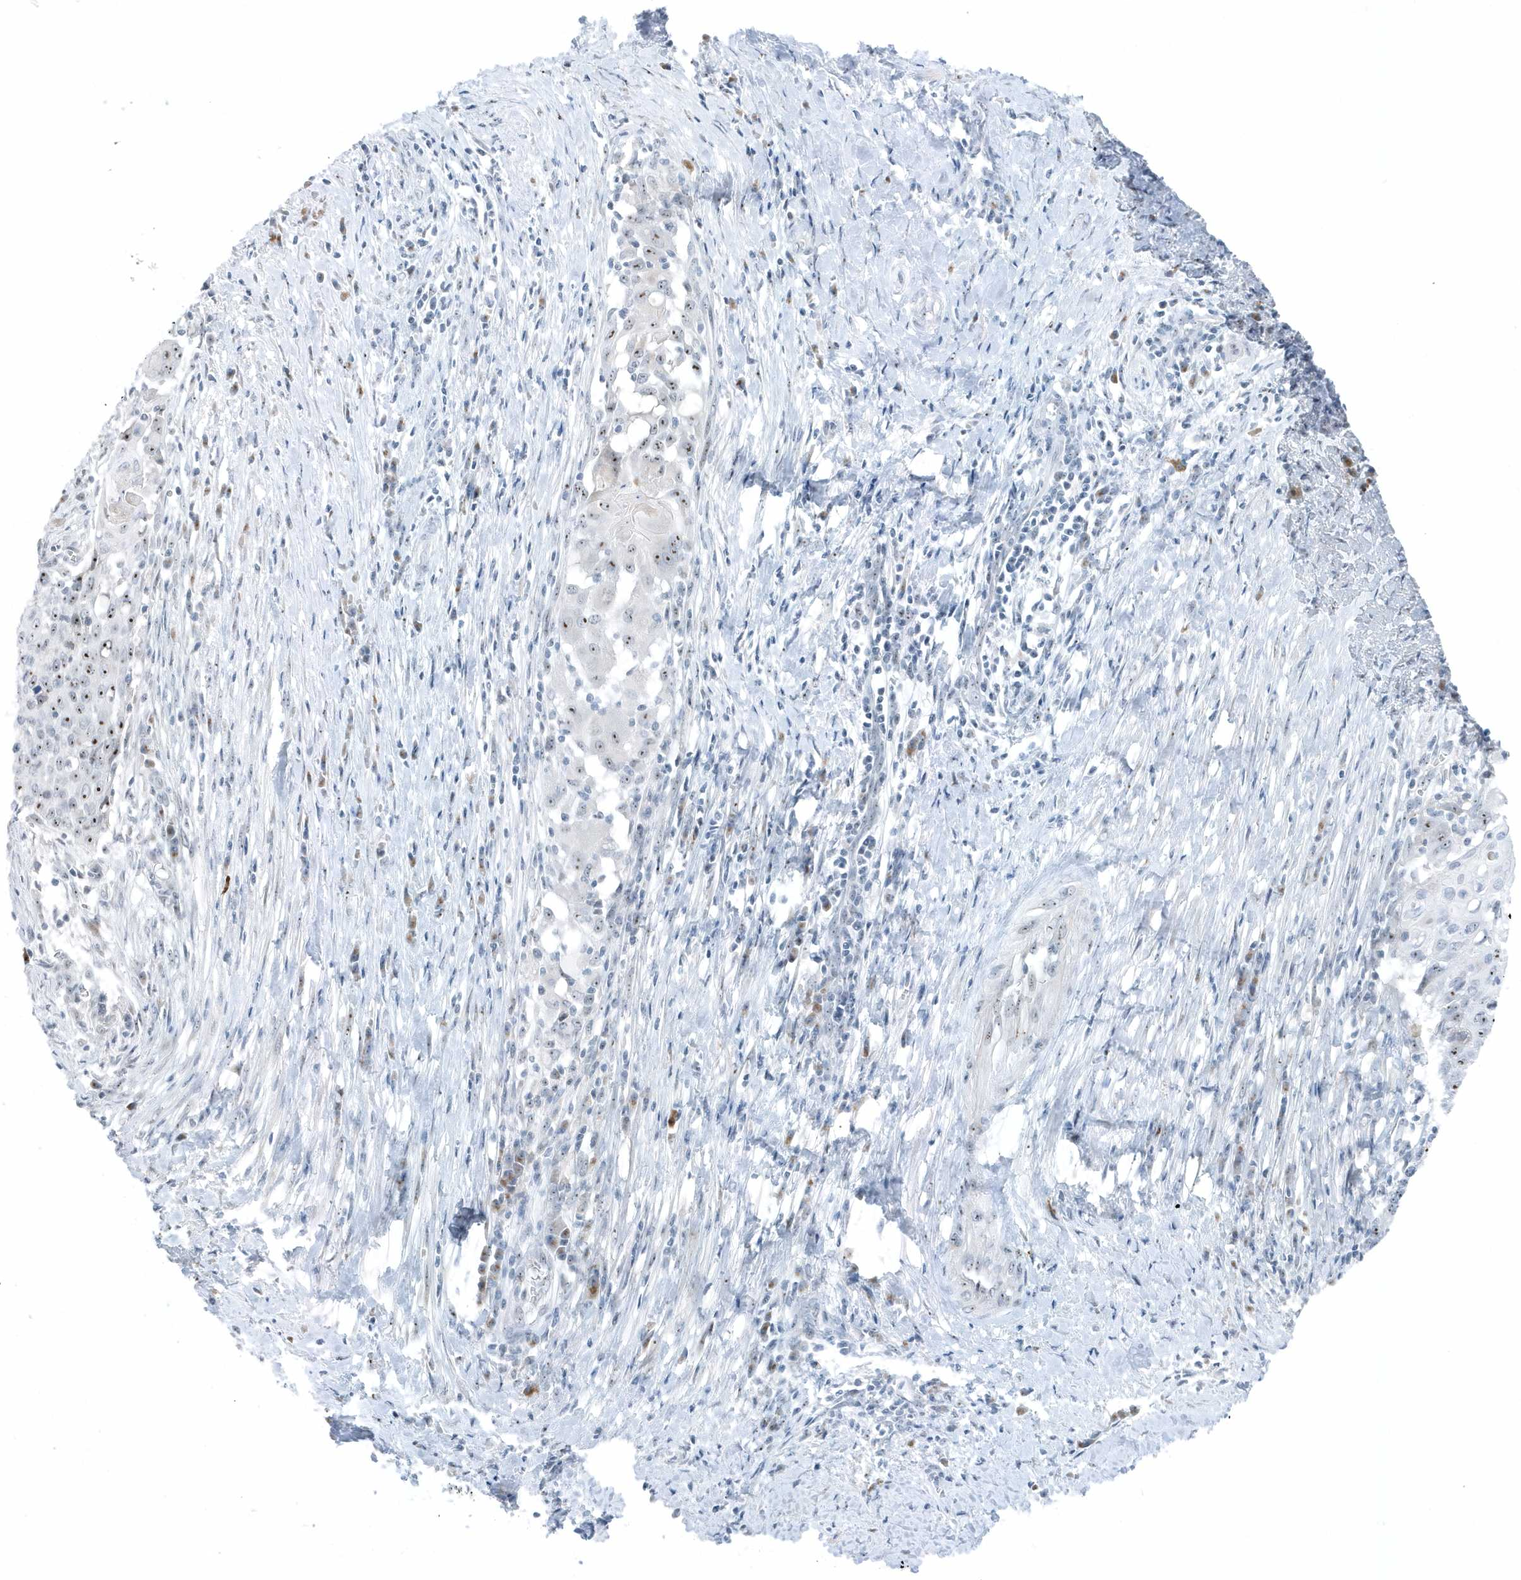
{"staining": {"intensity": "weak", "quantity": "25%-75%", "location": "nuclear"}, "tissue": "cervical cancer", "cell_type": "Tumor cells", "image_type": "cancer", "snomed": [{"axis": "morphology", "description": "Squamous cell carcinoma, NOS"}, {"axis": "topography", "description": "Cervix"}], "caption": "A high-resolution micrograph shows immunohistochemistry staining of cervical cancer (squamous cell carcinoma), which demonstrates weak nuclear expression in about 25%-75% of tumor cells.", "gene": "RPF2", "patient": {"sex": "female", "age": 39}}